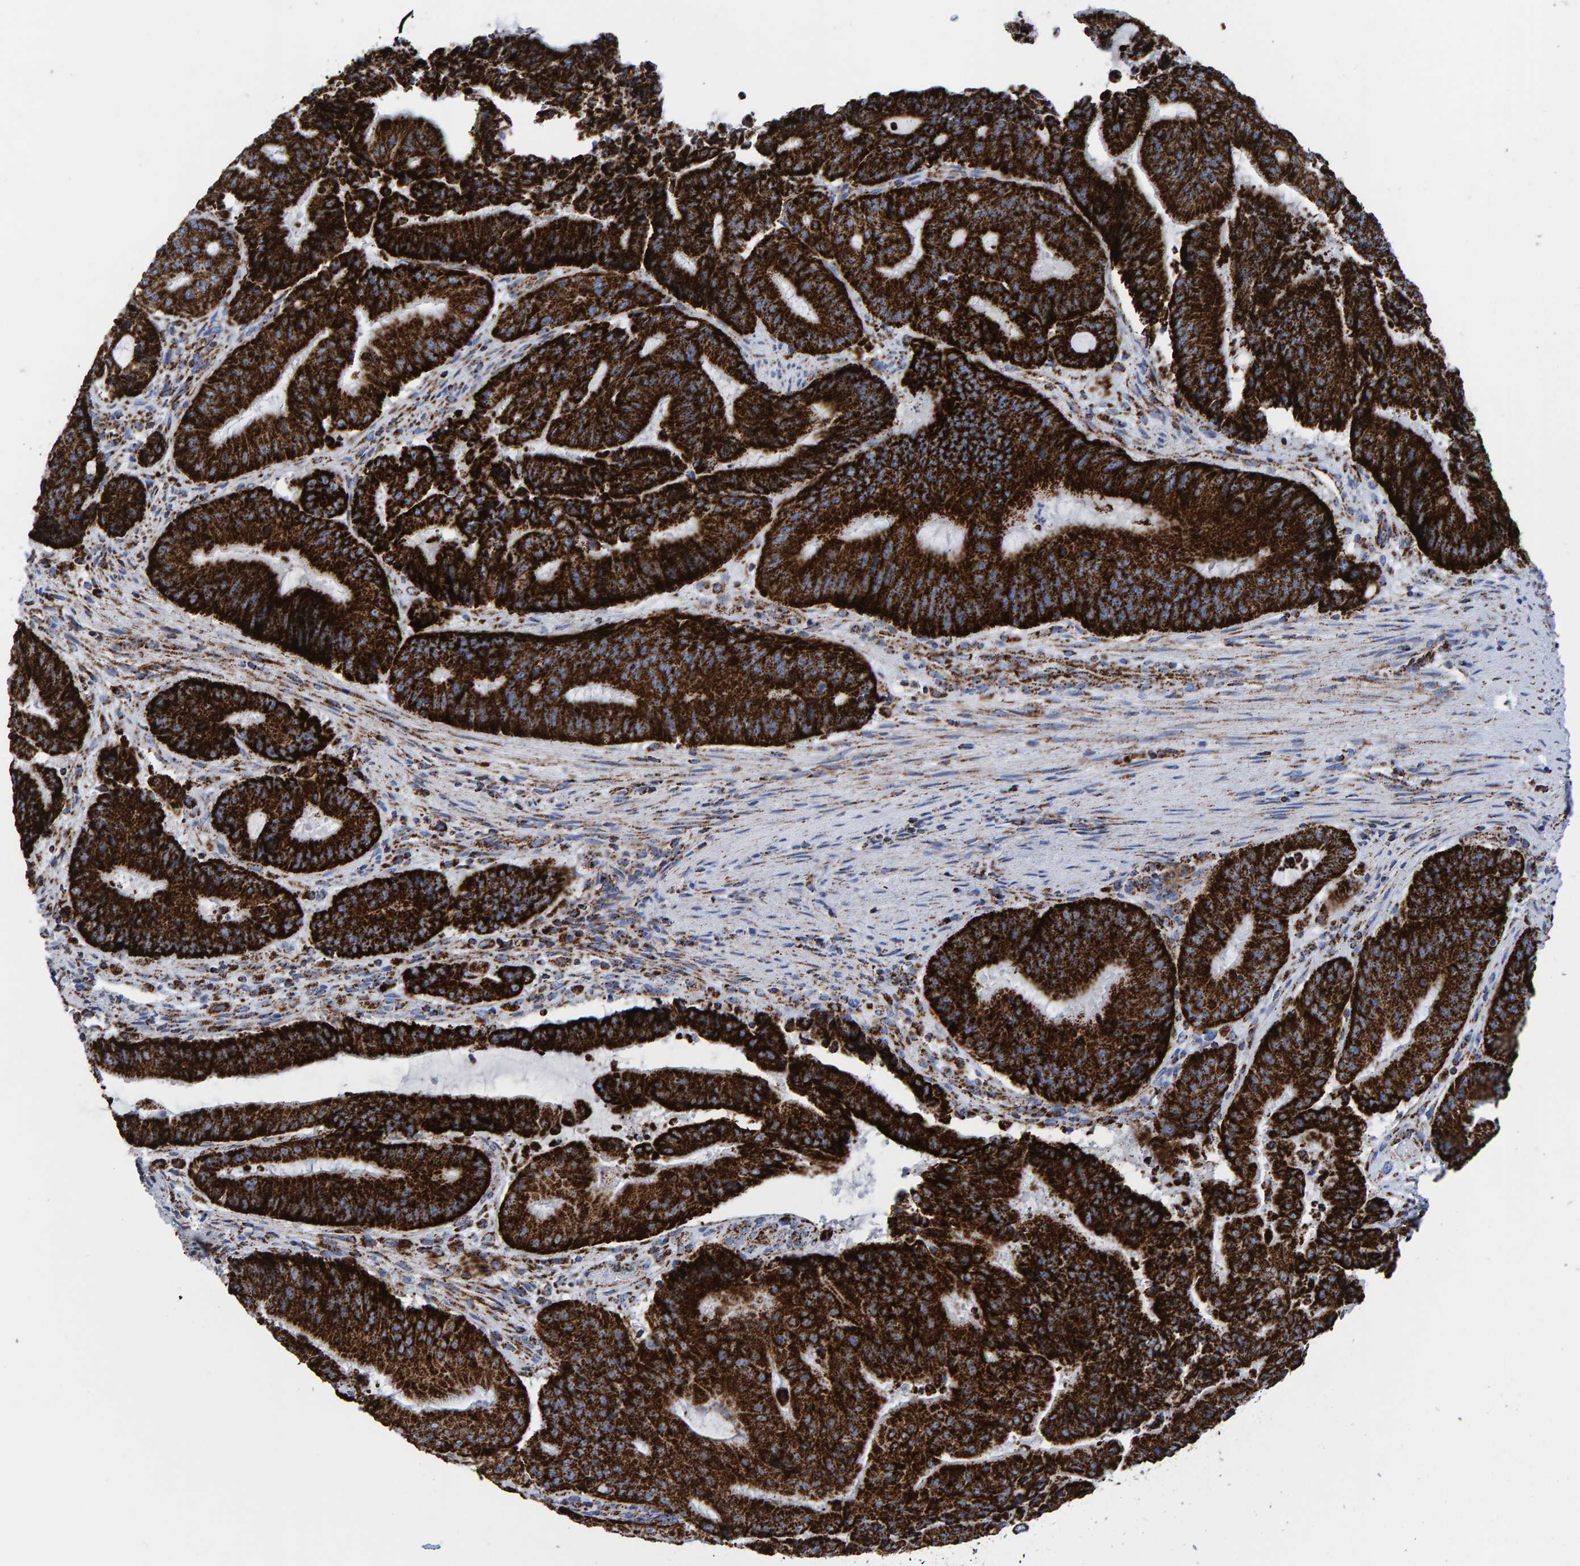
{"staining": {"intensity": "strong", "quantity": ">75%", "location": "cytoplasmic/membranous"}, "tissue": "liver cancer", "cell_type": "Tumor cells", "image_type": "cancer", "snomed": [{"axis": "morphology", "description": "Normal tissue, NOS"}, {"axis": "morphology", "description": "Cholangiocarcinoma"}, {"axis": "topography", "description": "Liver"}, {"axis": "topography", "description": "Peripheral nerve tissue"}], "caption": "Tumor cells display high levels of strong cytoplasmic/membranous expression in about >75% of cells in human cholangiocarcinoma (liver).", "gene": "ENSG00000262660", "patient": {"sex": "female", "age": 73}}